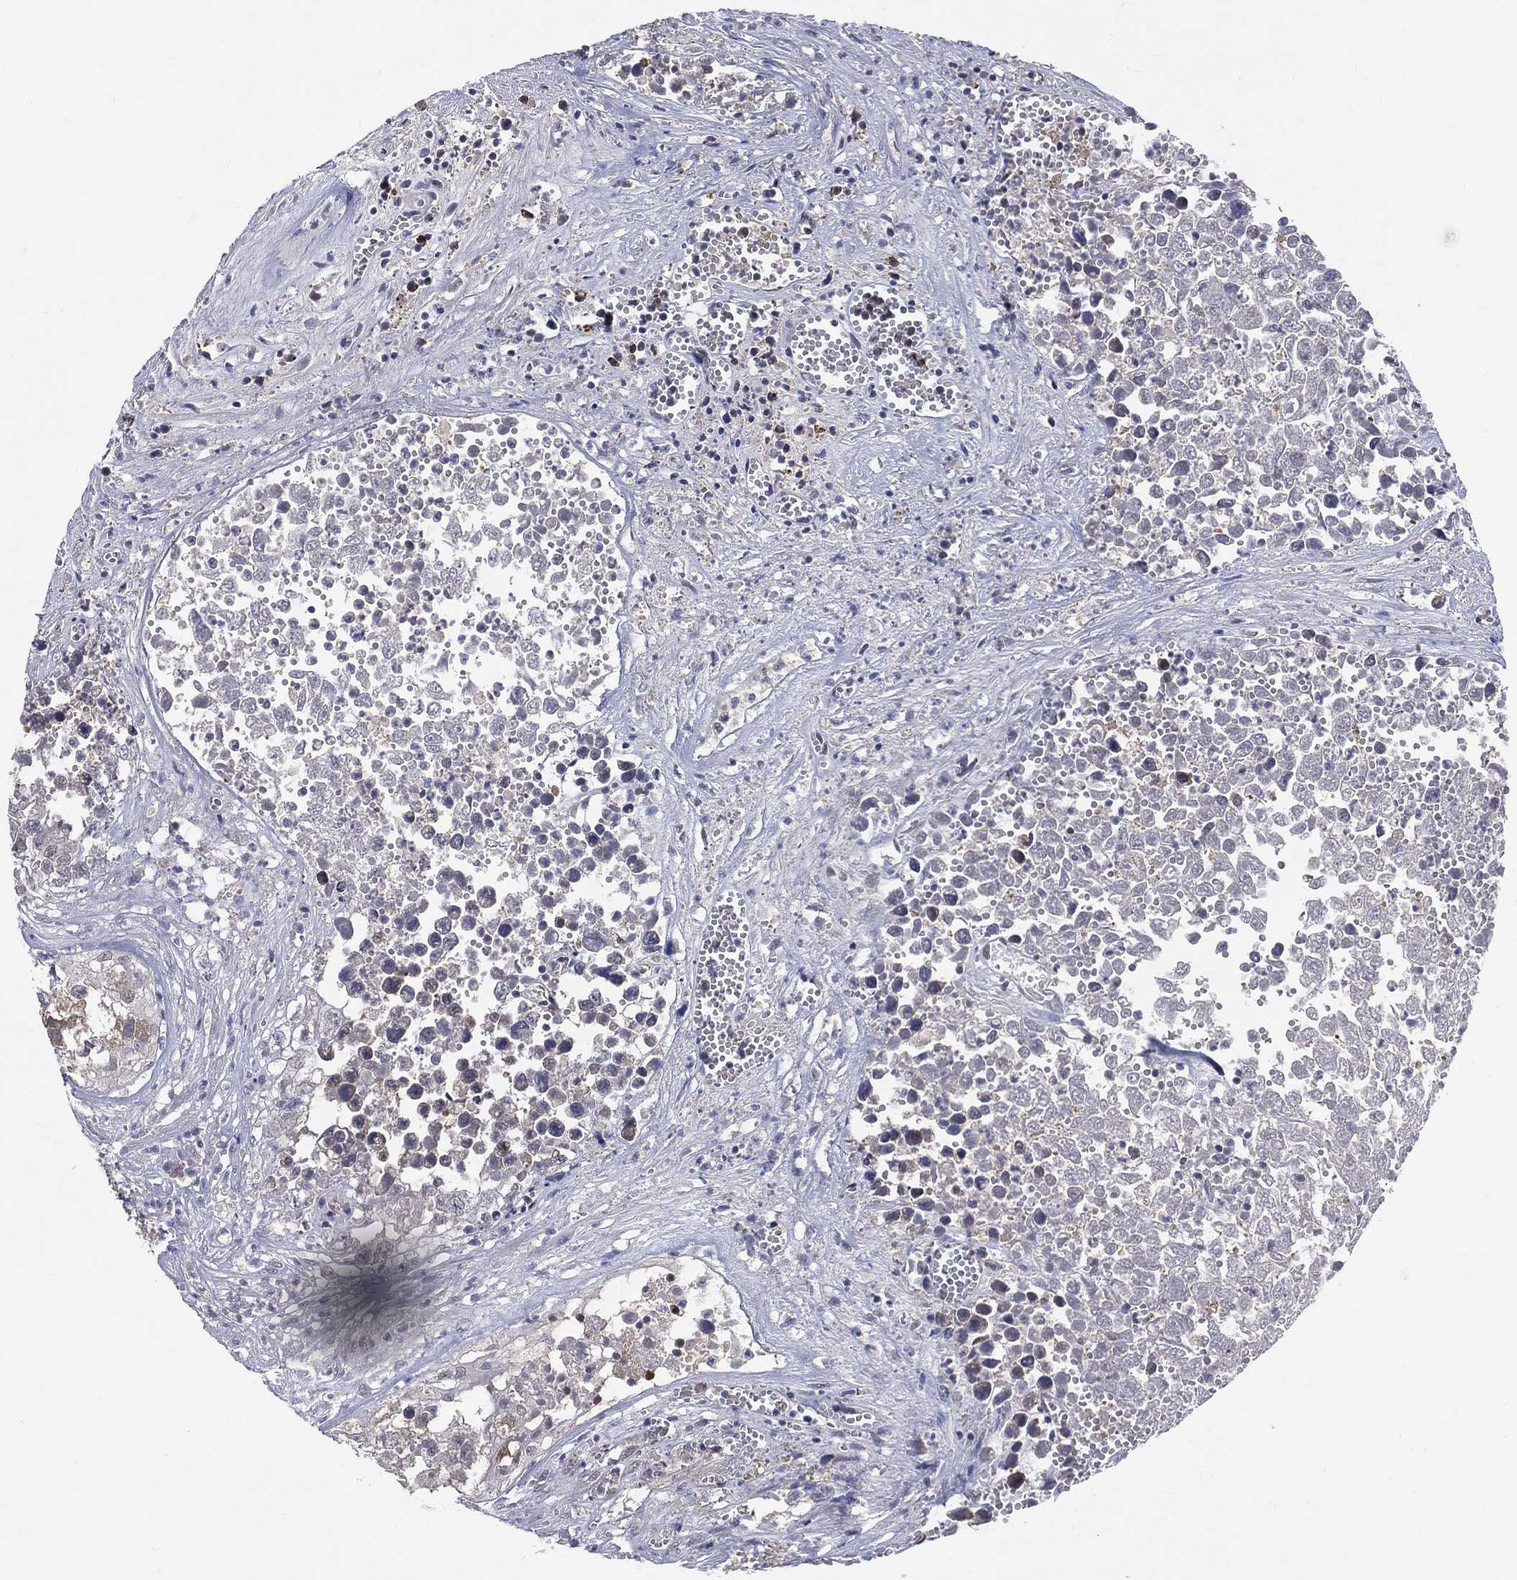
{"staining": {"intensity": "negative", "quantity": "none", "location": "none"}, "tissue": "testis cancer", "cell_type": "Tumor cells", "image_type": "cancer", "snomed": [{"axis": "morphology", "description": "Seminoma, NOS"}, {"axis": "morphology", "description": "Carcinoma, Embryonal, NOS"}, {"axis": "topography", "description": "Testis"}], "caption": "Immunohistochemical staining of human testis cancer reveals no significant positivity in tumor cells.", "gene": "DLG4", "patient": {"sex": "male", "age": 22}}